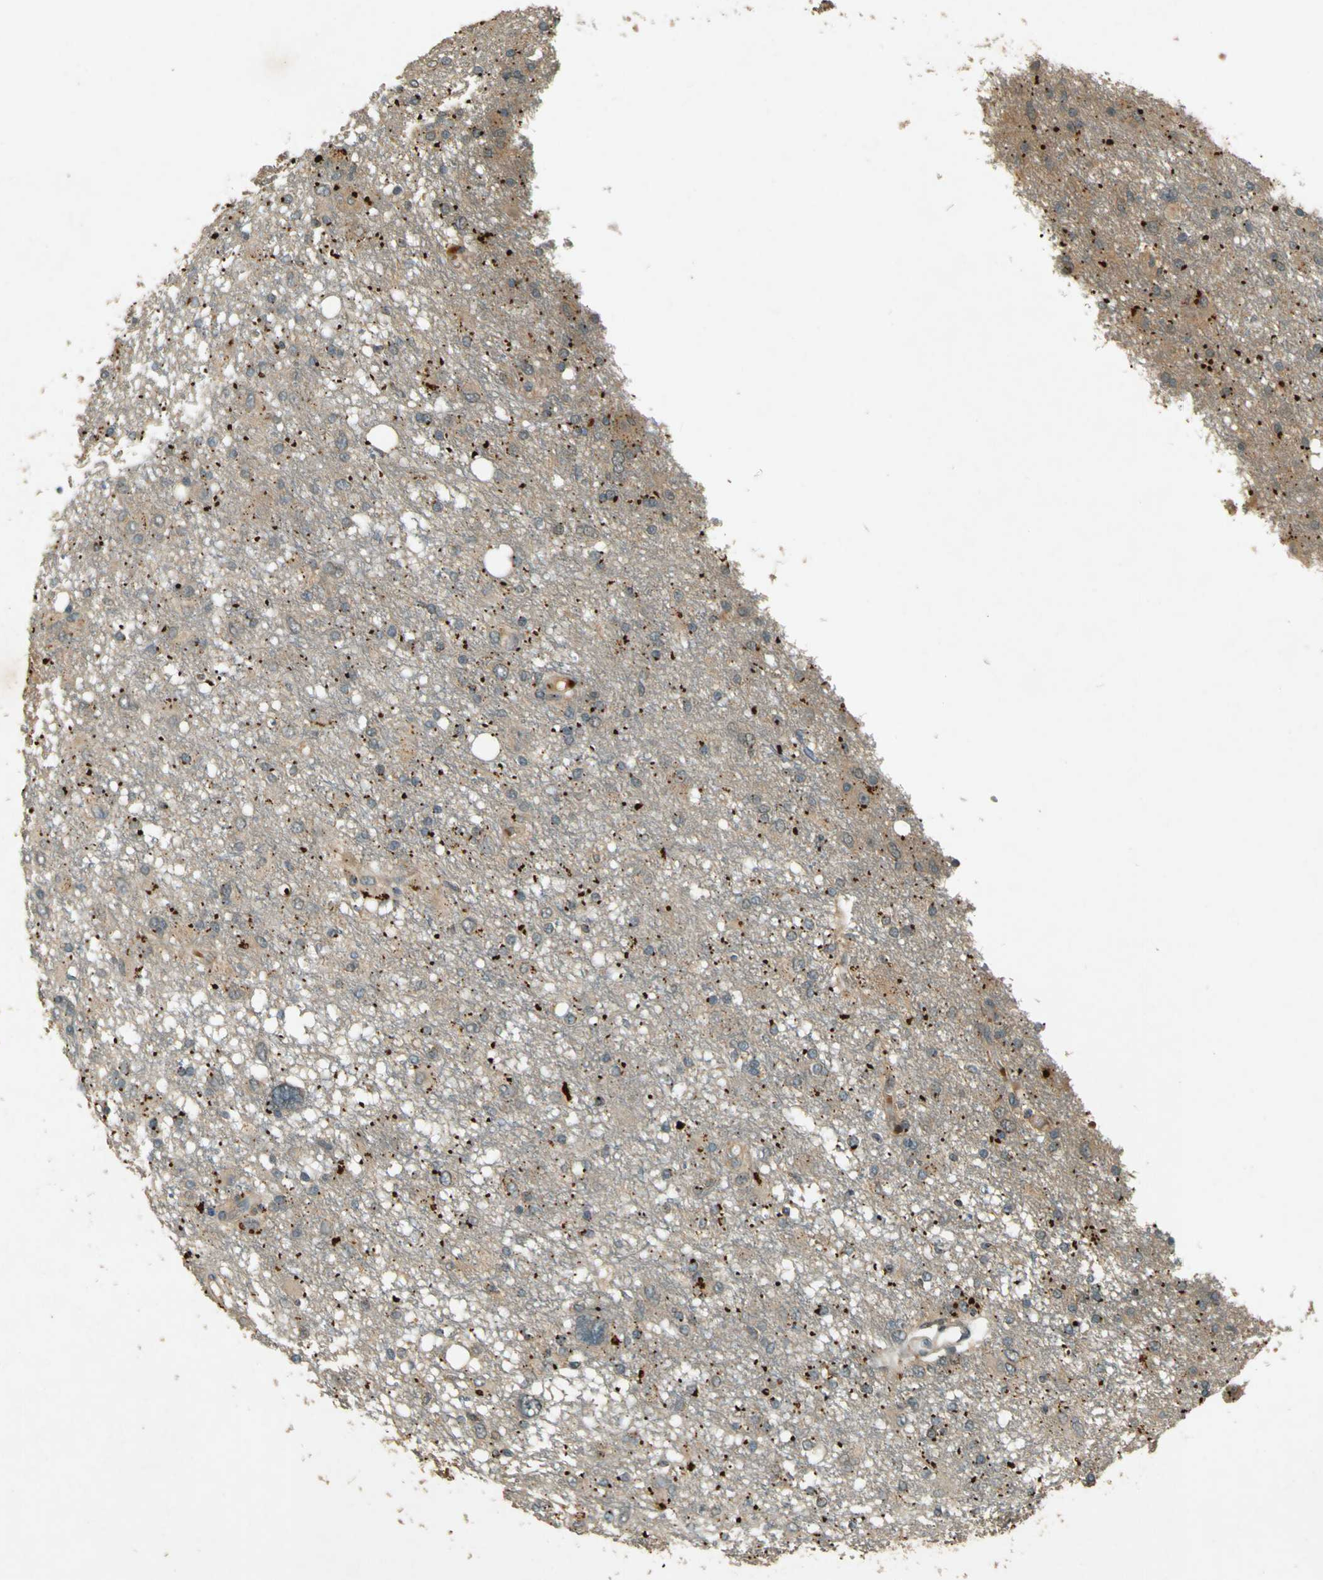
{"staining": {"intensity": "negative", "quantity": "none", "location": "none"}, "tissue": "glioma", "cell_type": "Tumor cells", "image_type": "cancer", "snomed": [{"axis": "morphology", "description": "Glioma, malignant, High grade"}, {"axis": "topography", "description": "Brain"}], "caption": "Immunohistochemistry image of human malignant glioma (high-grade) stained for a protein (brown), which reveals no positivity in tumor cells.", "gene": "MPDZ", "patient": {"sex": "female", "age": 59}}